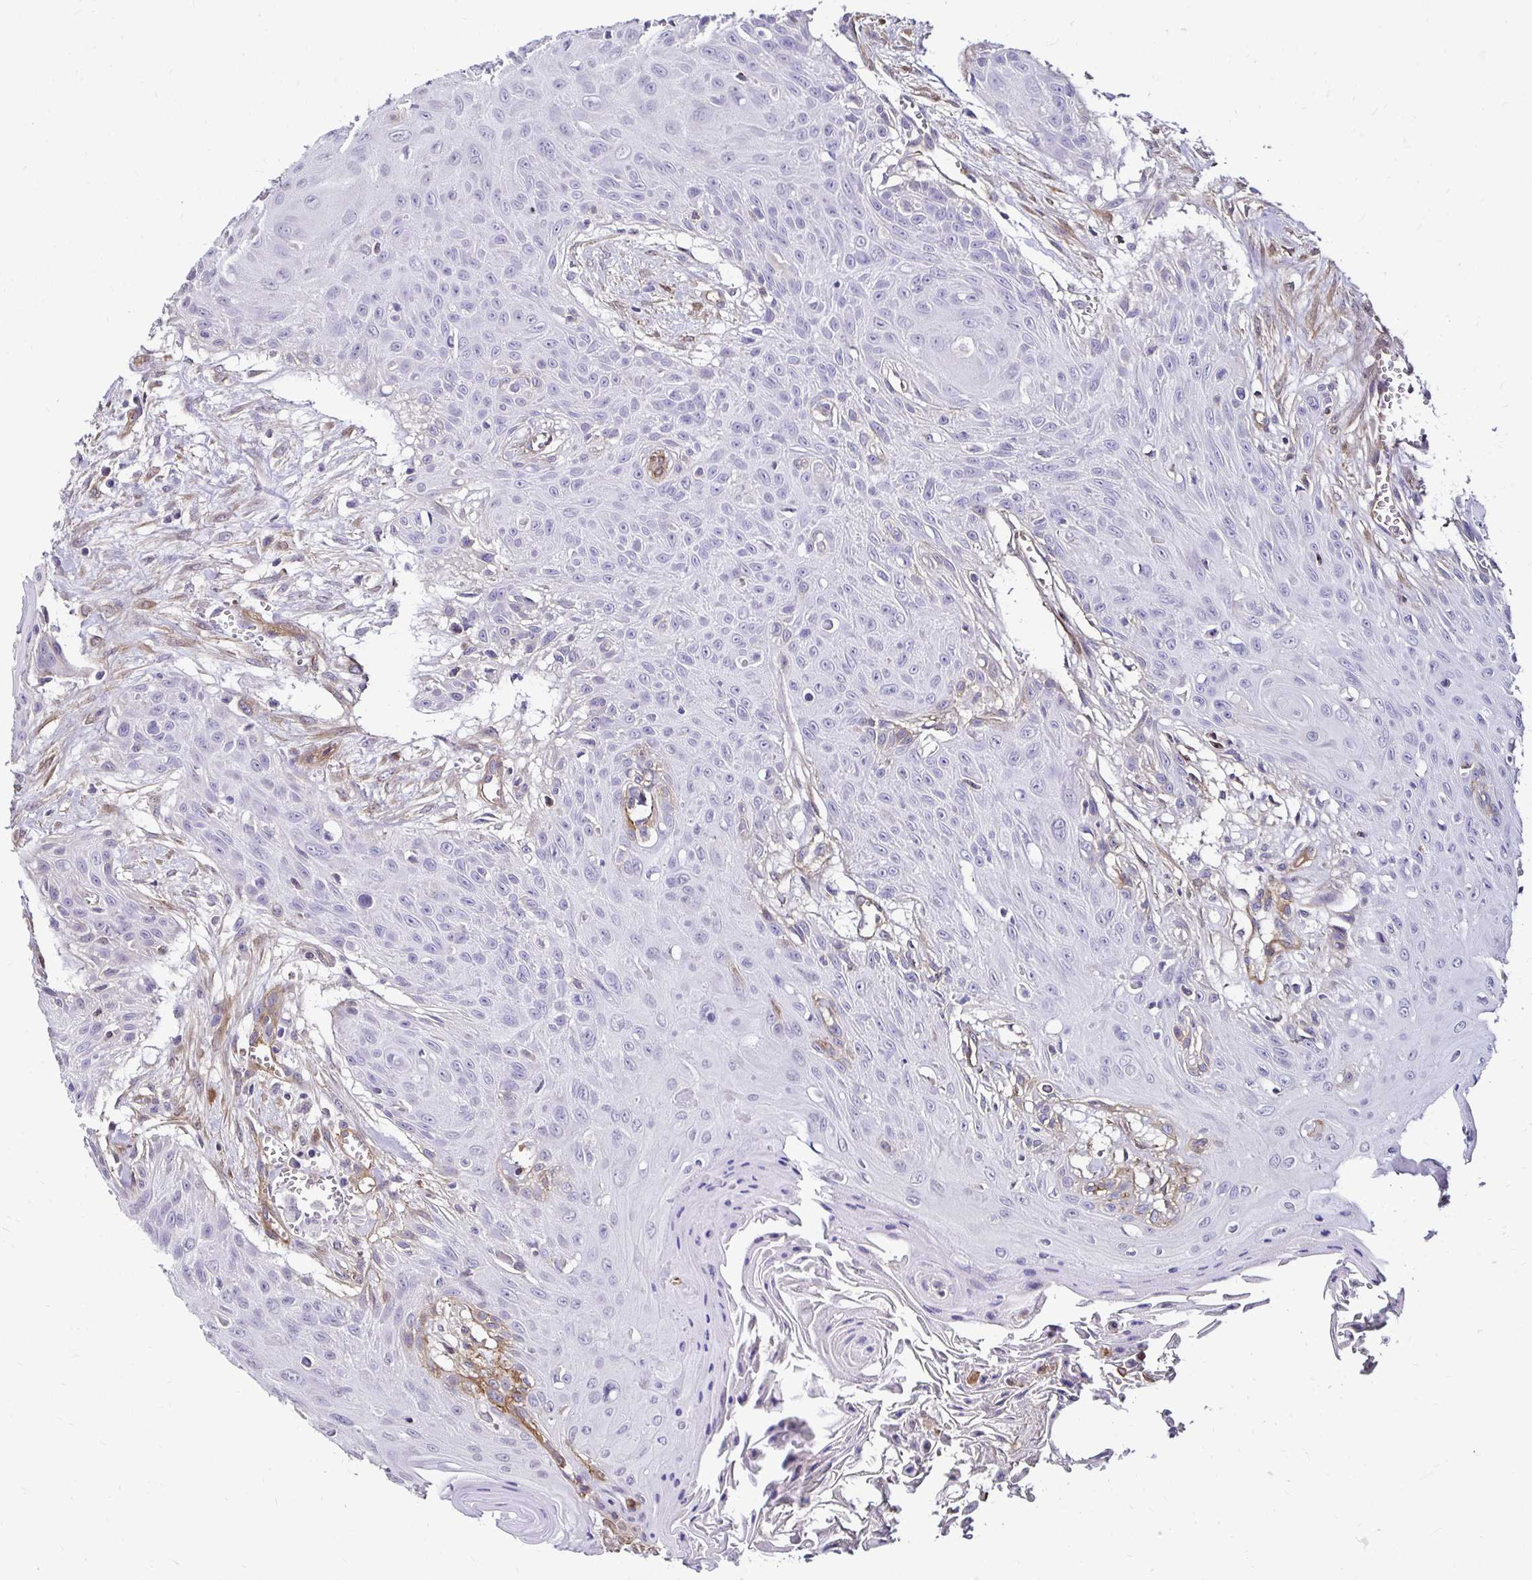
{"staining": {"intensity": "negative", "quantity": "none", "location": "none"}, "tissue": "head and neck cancer", "cell_type": "Tumor cells", "image_type": "cancer", "snomed": [{"axis": "morphology", "description": "Squamous cell carcinoma, NOS"}, {"axis": "topography", "description": "Lymph node"}, {"axis": "topography", "description": "Salivary gland"}, {"axis": "topography", "description": "Head-Neck"}], "caption": "A high-resolution image shows immunohistochemistry staining of head and neck squamous cell carcinoma, which shows no significant expression in tumor cells.", "gene": "ITGB1", "patient": {"sex": "female", "age": 74}}